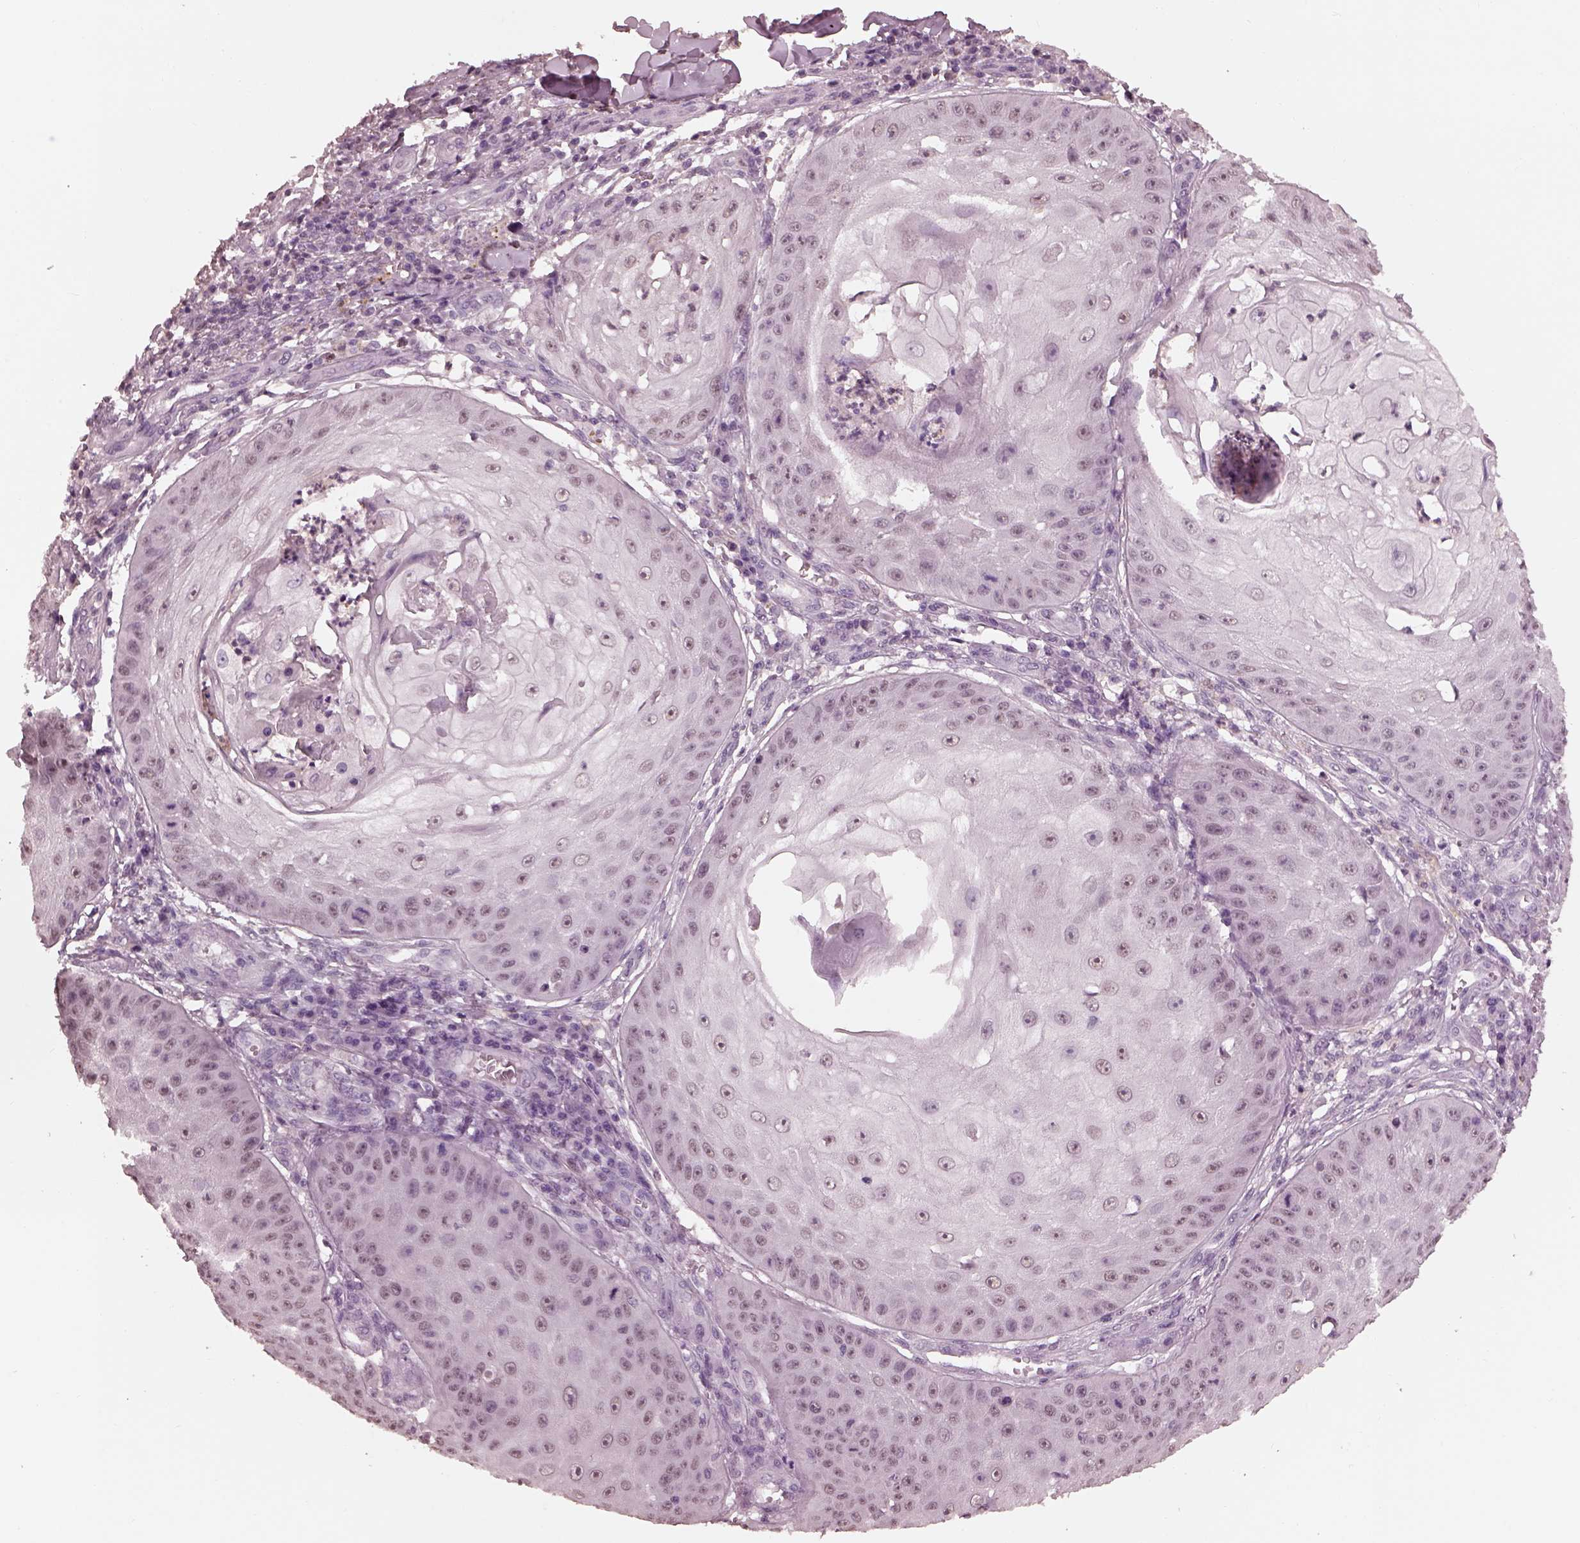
{"staining": {"intensity": "negative", "quantity": "none", "location": "none"}, "tissue": "skin cancer", "cell_type": "Tumor cells", "image_type": "cancer", "snomed": [{"axis": "morphology", "description": "Squamous cell carcinoma, NOS"}, {"axis": "topography", "description": "Skin"}], "caption": "DAB immunohistochemical staining of human squamous cell carcinoma (skin) exhibits no significant expression in tumor cells.", "gene": "TSKS", "patient": {"sex": "male", "age": 70}}